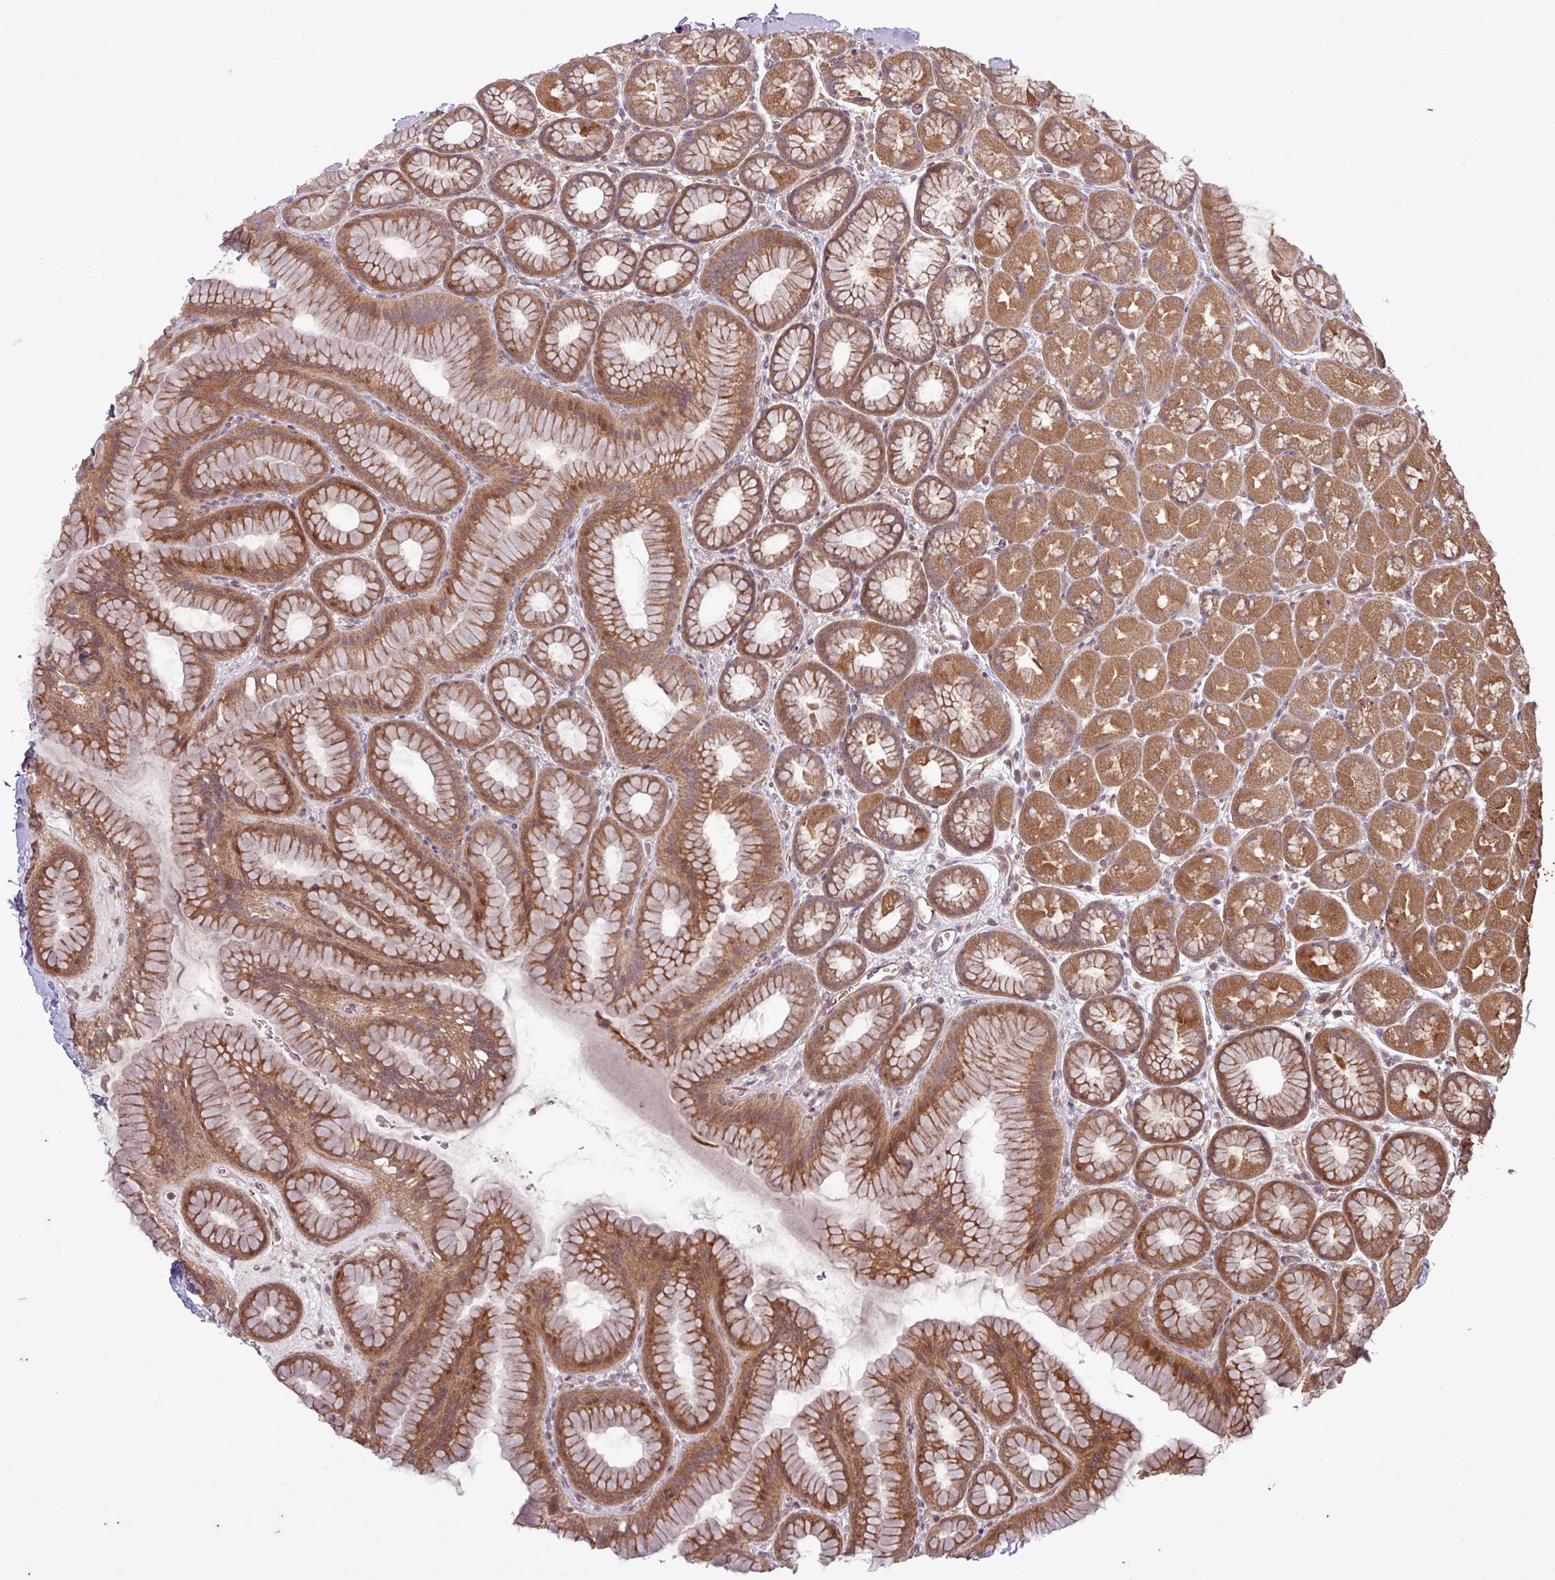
{"staining": {"intensity": "strong", "quantity": ">75%", "location": "cytoplasmic/membranous"}, "tissue": "stomach", "cell_type": "Glandular cells", "image_type": "normal", "snomed": [{"axis": "morphology", "description": "Normal tissue, NOS"}, {"axis": "topography", "description": "Stomach, lower"}], "caption": "Protein expression analysis of unremarkable human stomach reveals strong cytoplasmic/membranous staining in approximately >75% of glandular cells. The staining was performed using DAB, with brown indicating positive protein expression. Nuclei are stained blue with hematoxylin.", "gene": "TRABD2A", "patient": {"sex": "male", "age": 67}}